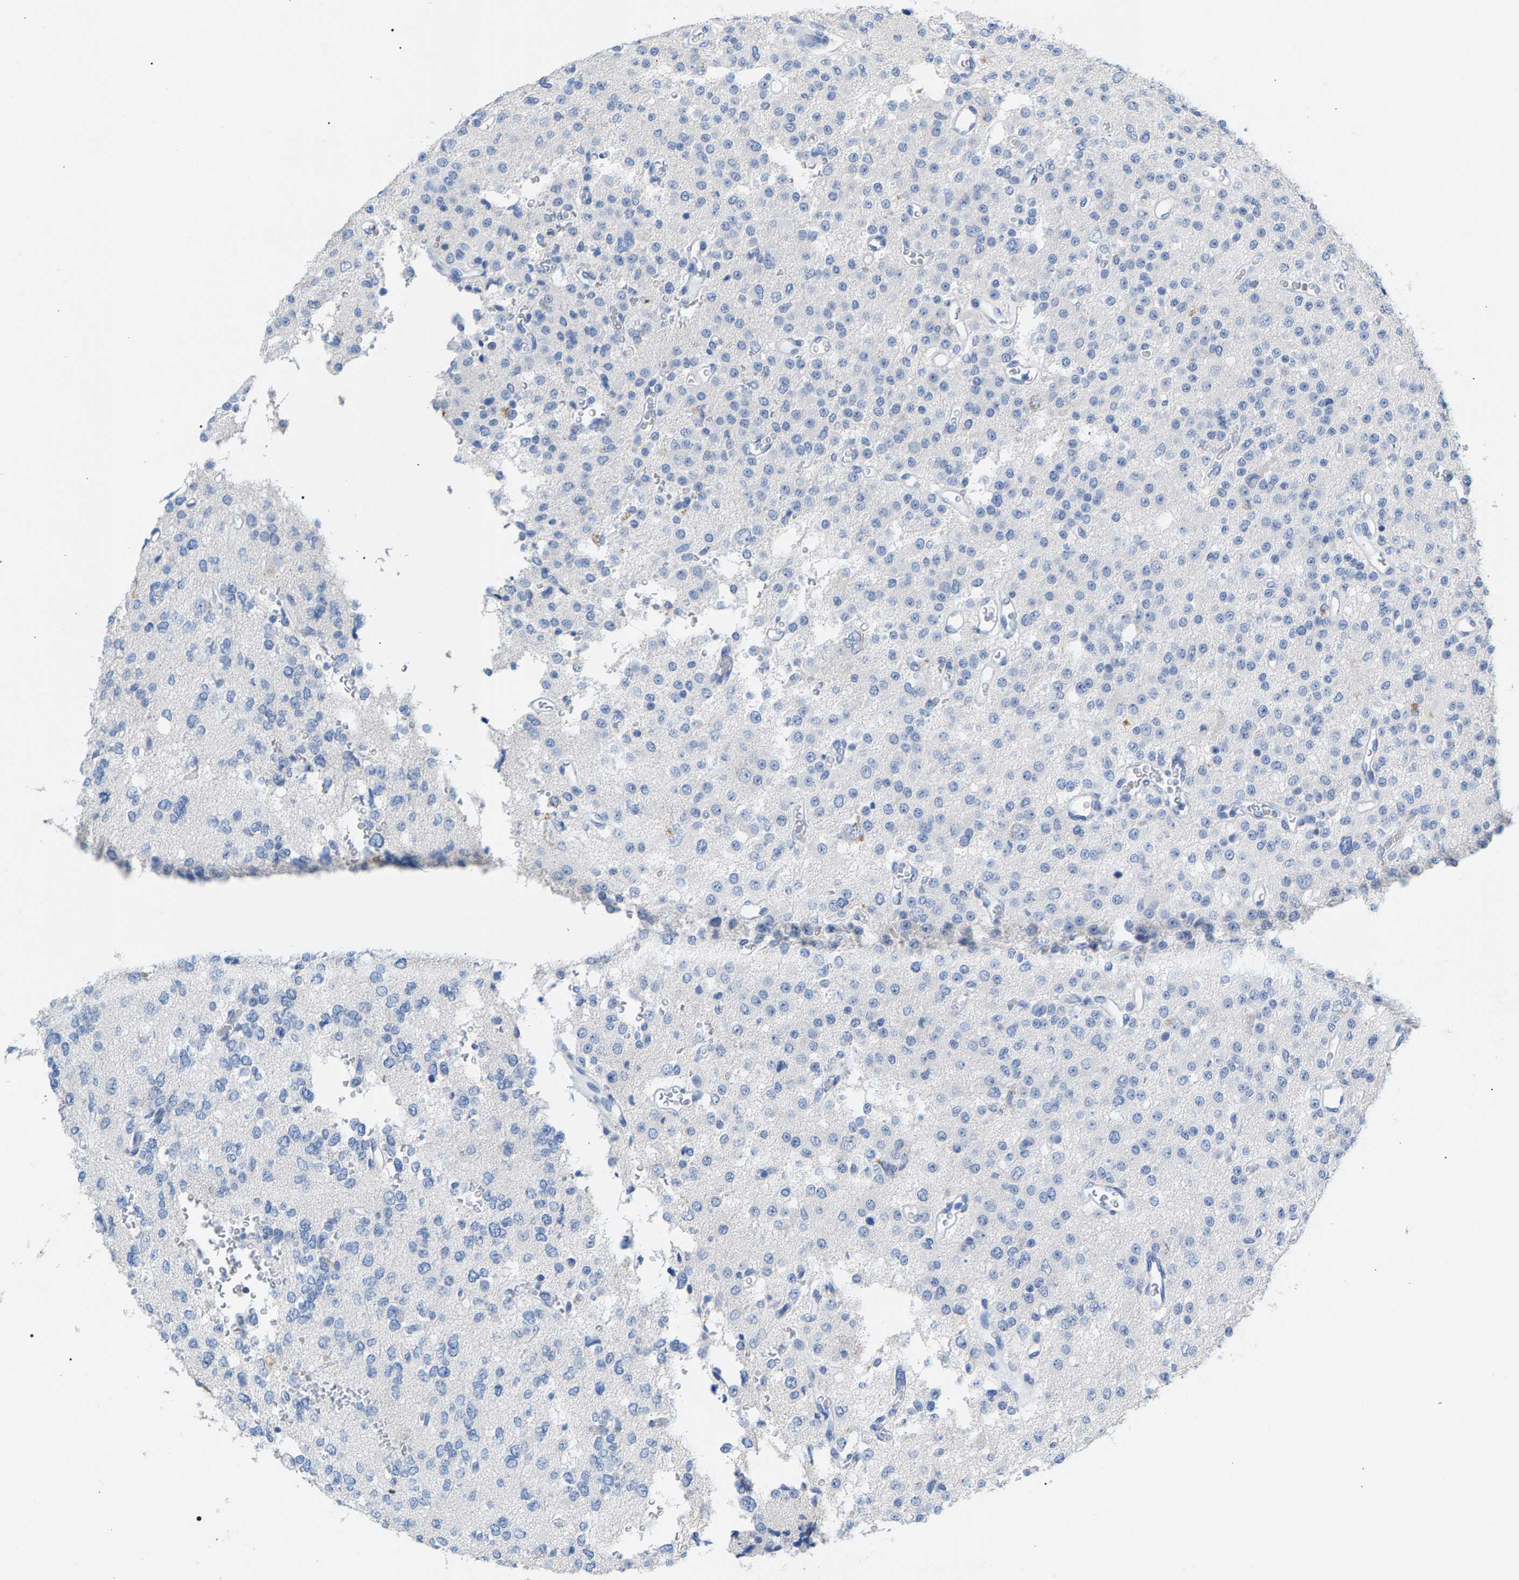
{"staining": {"intensity": "negative", "quantity": "none", "location": "none"}, "tissue": "glioma", "cell_type": "Tumor cells", "image_type": "cancer", "snomed": [{"axis": "morphology", "description": "Glioma, malignant, Low grade"}, {"axis": "topography", "description": "Brain"}], "caption": "Immunohistochemical staining of glioma exhibits no significant positivity in tumor cells.", "gene": "APOH", "patient": {"sex": "male", "age": 38}}